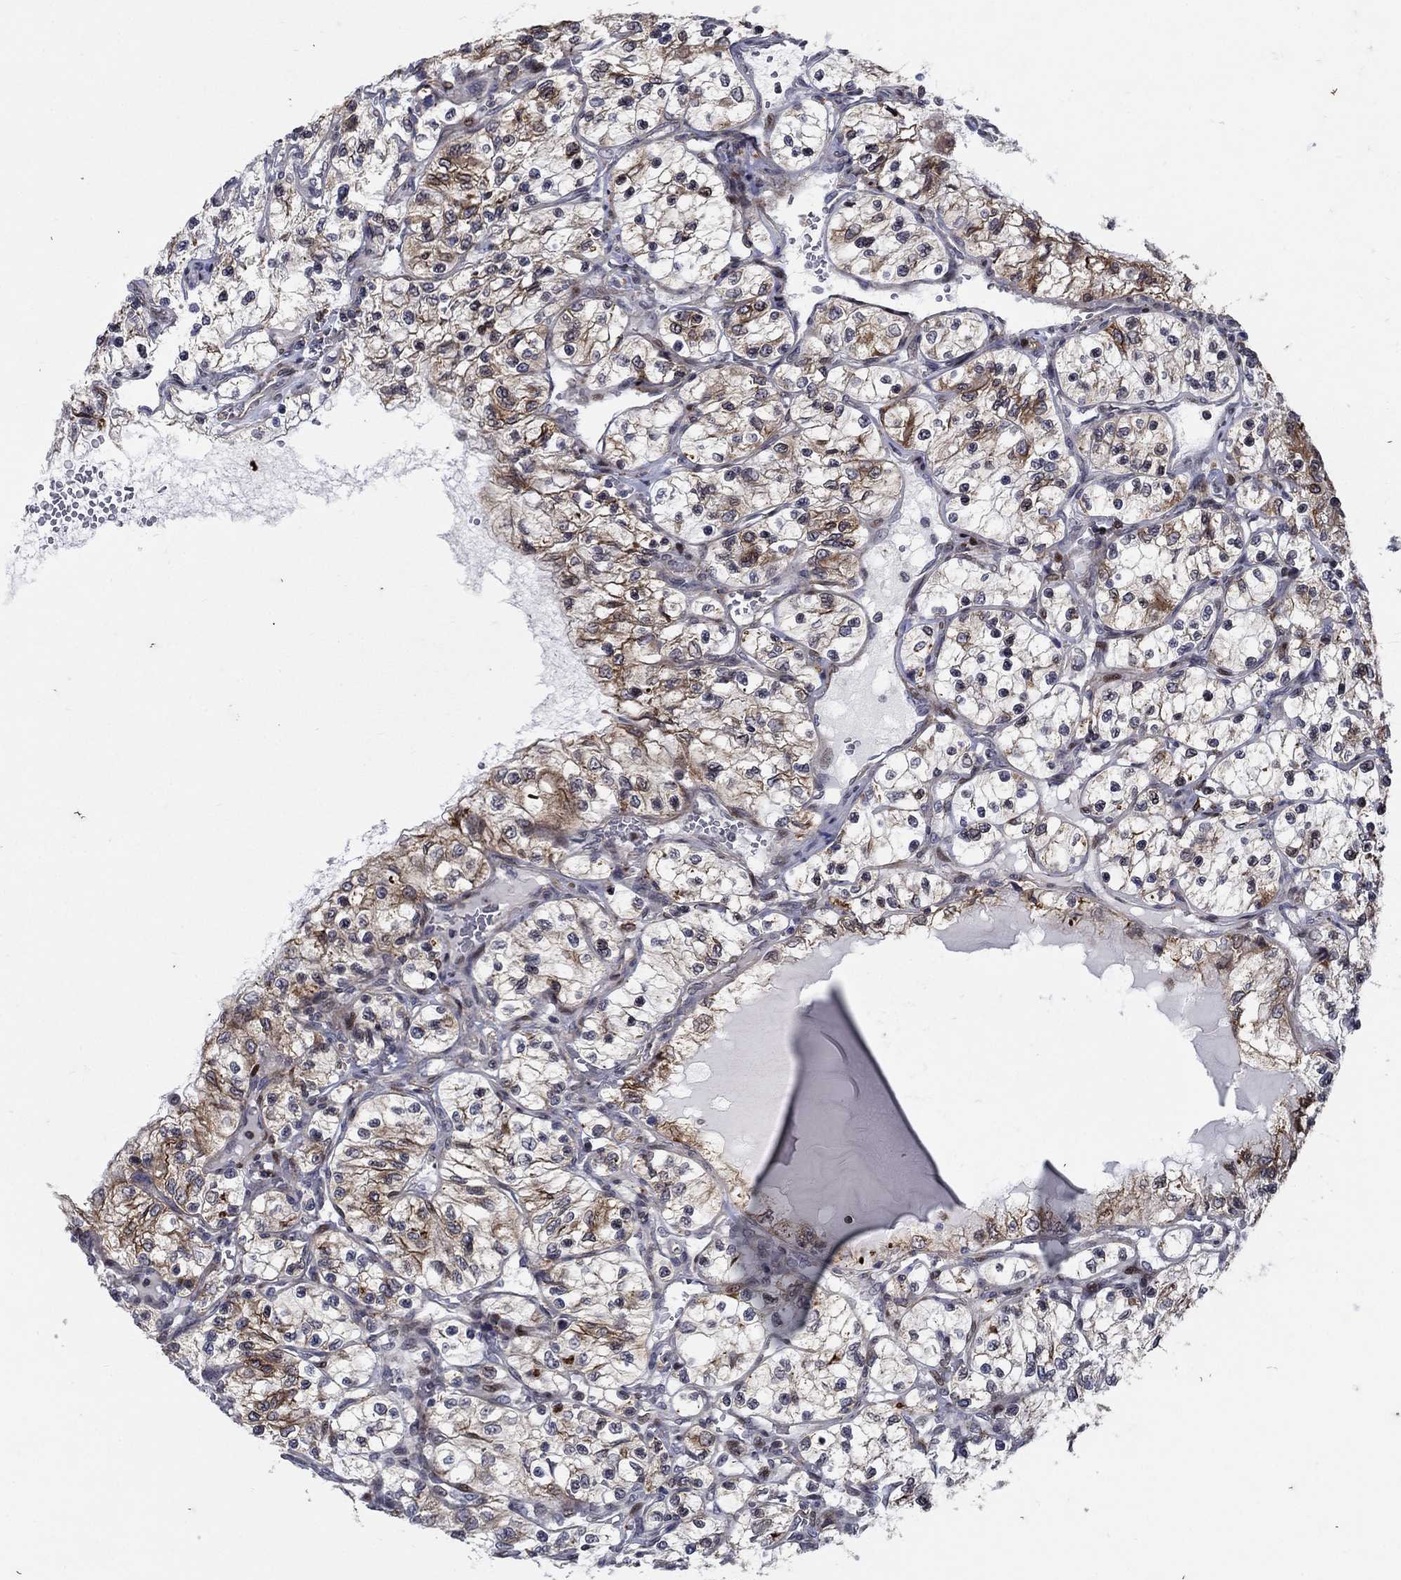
{"staining": {"intensity": "moderate", "quantity": "<25%", "location": "cytoplasmic/membranous"}, "tissue": "renal cancer", "cell_type": "Tumor cells", "image_type": "cancer", "snomed": [{"axis": "morphology", "description": "Adenocarcinoma, NOS"}, {"axis": "topography", "description": "Kidney"}], "caption": "Human adenocarcinoma (renal) stained for a protein (brown) exhibits moderate cytoplasmic/membranous positive staining in about <25% of tumor cells.", "gene": "DHRS7", "patient": {"sex": "female", "age": 69}}